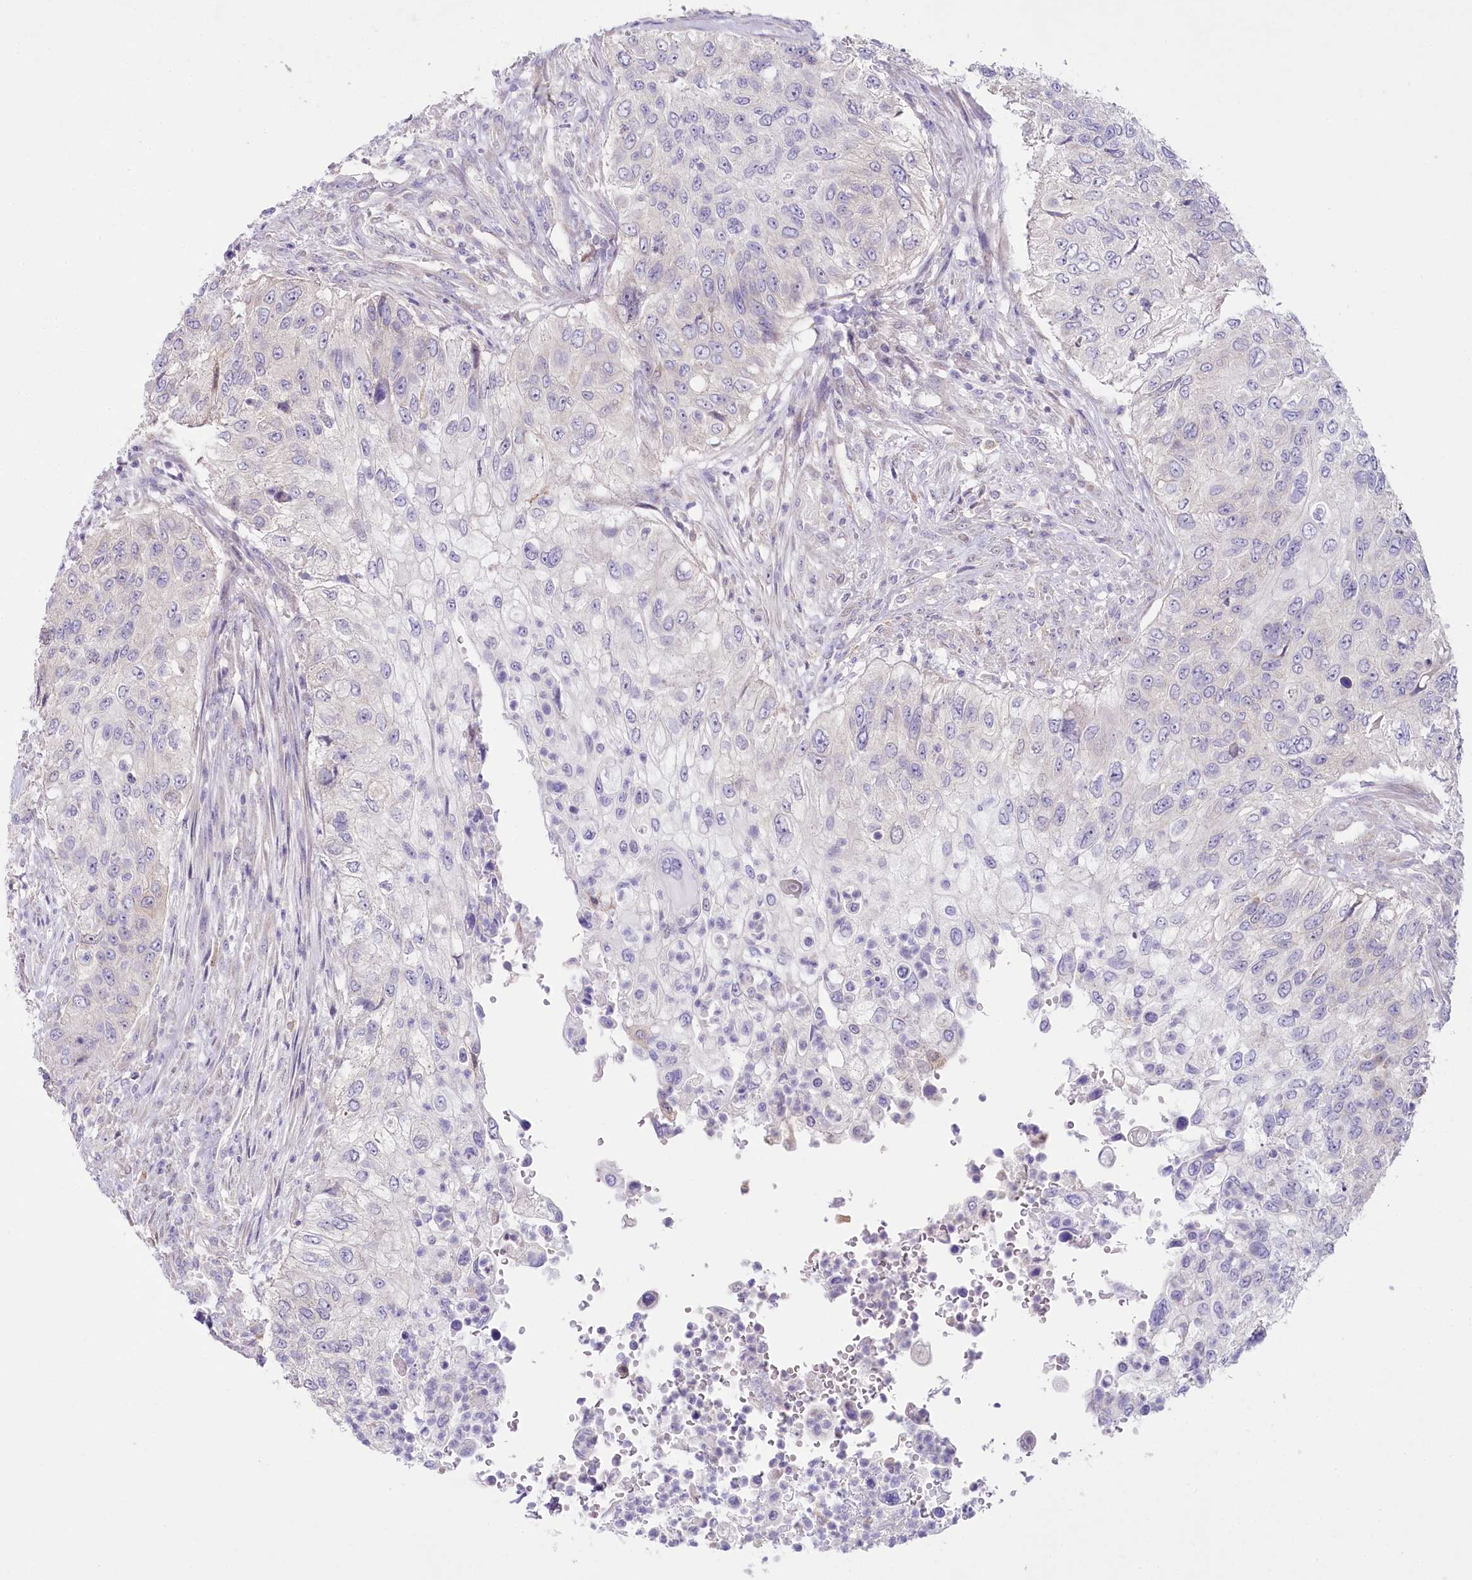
{"staining": {"intensity": "negative", "quantity": "none", "location": "none"}, "tissue": "urothelial cancer", "cell_type": "Tumor cells", "image_type": "cancer", "snomed": [{"axis": "morphology", "description": "Urothelial carcinoma, High grade"}, {"axis": "topography", "description": "Urinary bladder"}], "caption": "The immunohistochemistry (IHC) micrograph has no significant staining in tumor cells of urothelial carcinoma (high-grade) tissue. Brightfield microscopy of IHC stained with DAB (brown) and hematoxylin (blue), captured at high magnification.", "gene": "MYOZ1", "patient": {"sex": "female", "age": 60}}